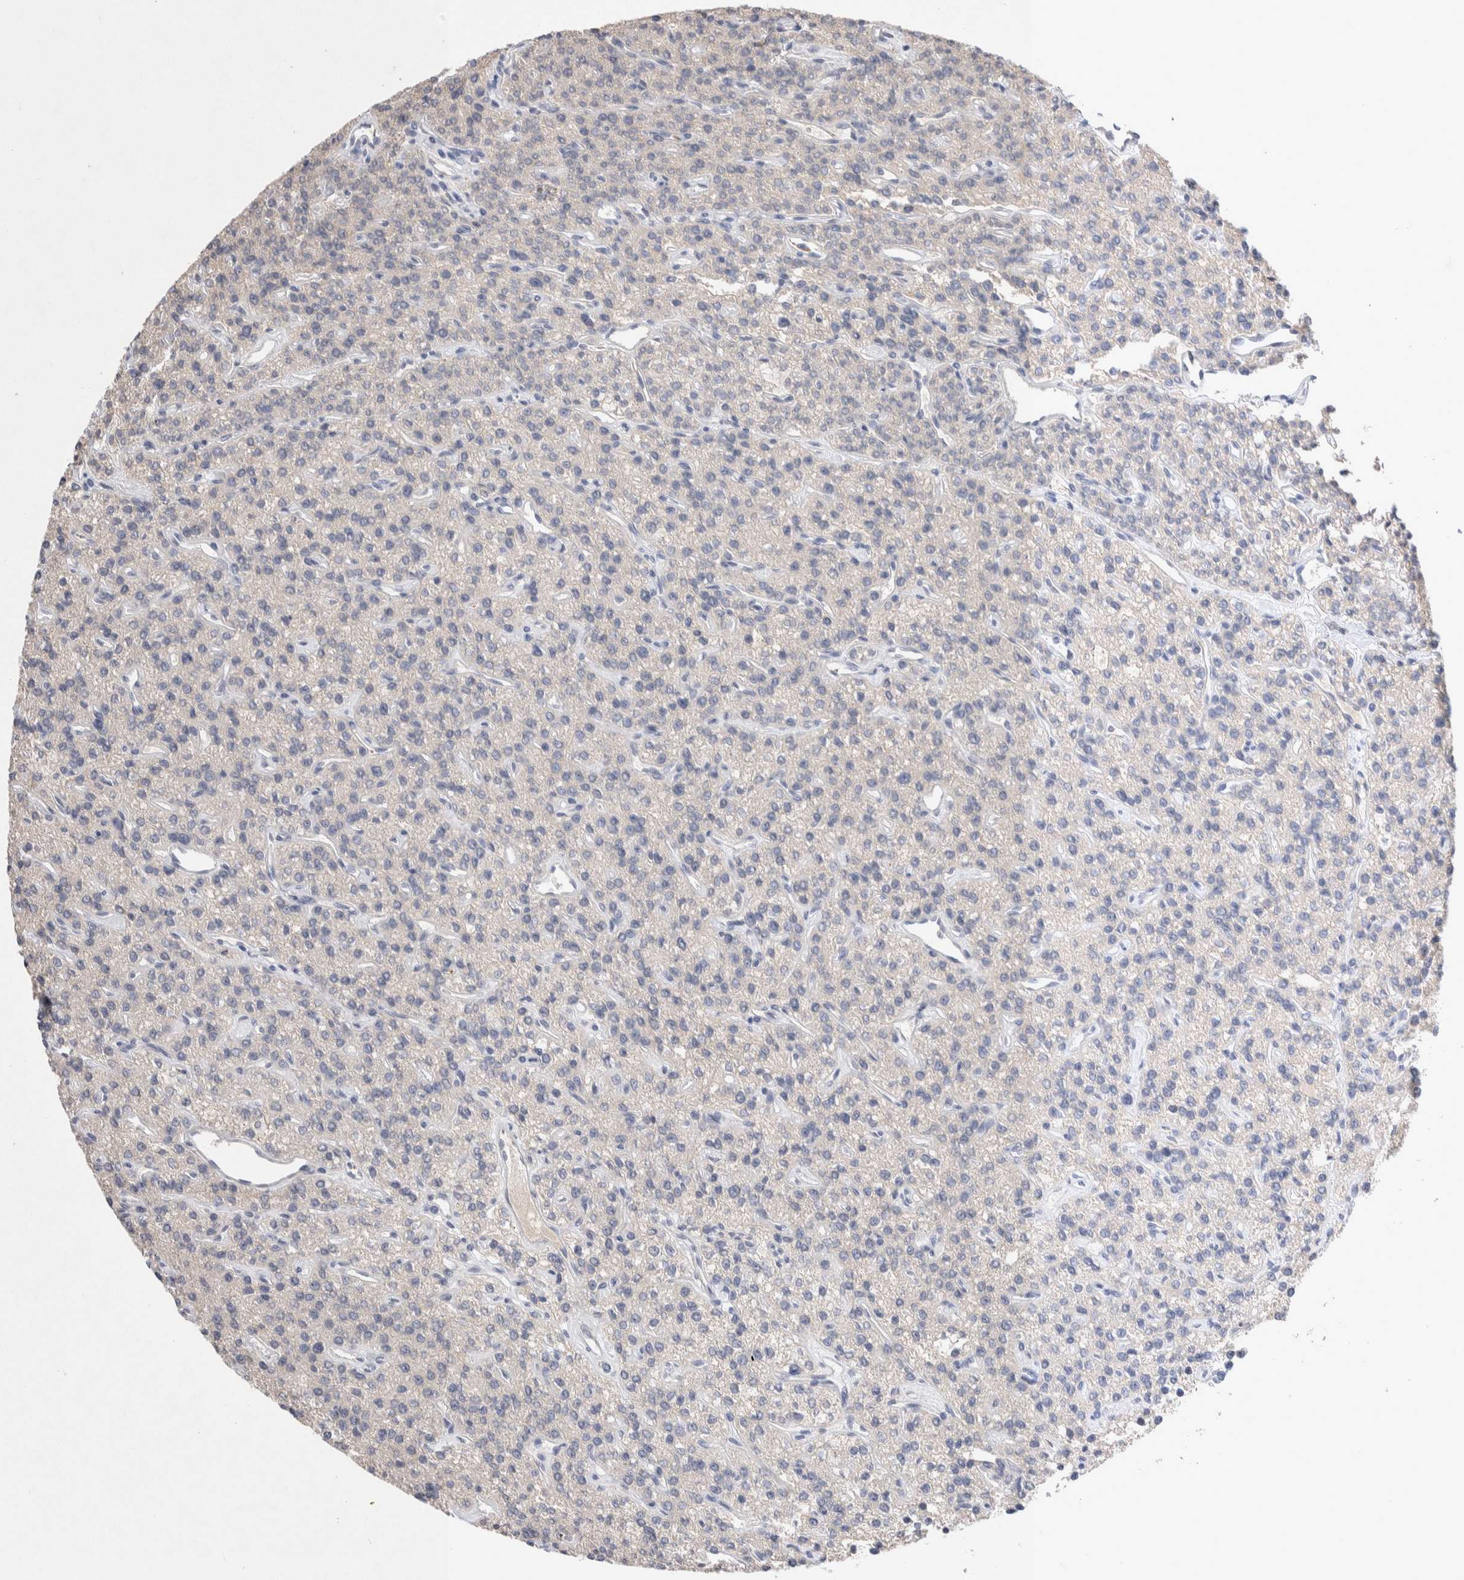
{"staining": {"intensity": "negative", "quantity": "none", "location": "none"}, "tissue": "parathyroid gland", "cell_type": "Glandular cells", "image_type": "normal", "snomed": [{"axis": "morphology", "description": "Normal tissue, NOS"}, {"axis": "topography", "description": "Parathyroid gland"}], "caption": "High magnification brightfield microscopy of benign parathyroid gland stained with DAB (brown) and counterstained with hematoxylin (blue): glandular cells show no significant expression.", "gene": "FFAR2", "patient": {"sex": "male", "age": 46}}